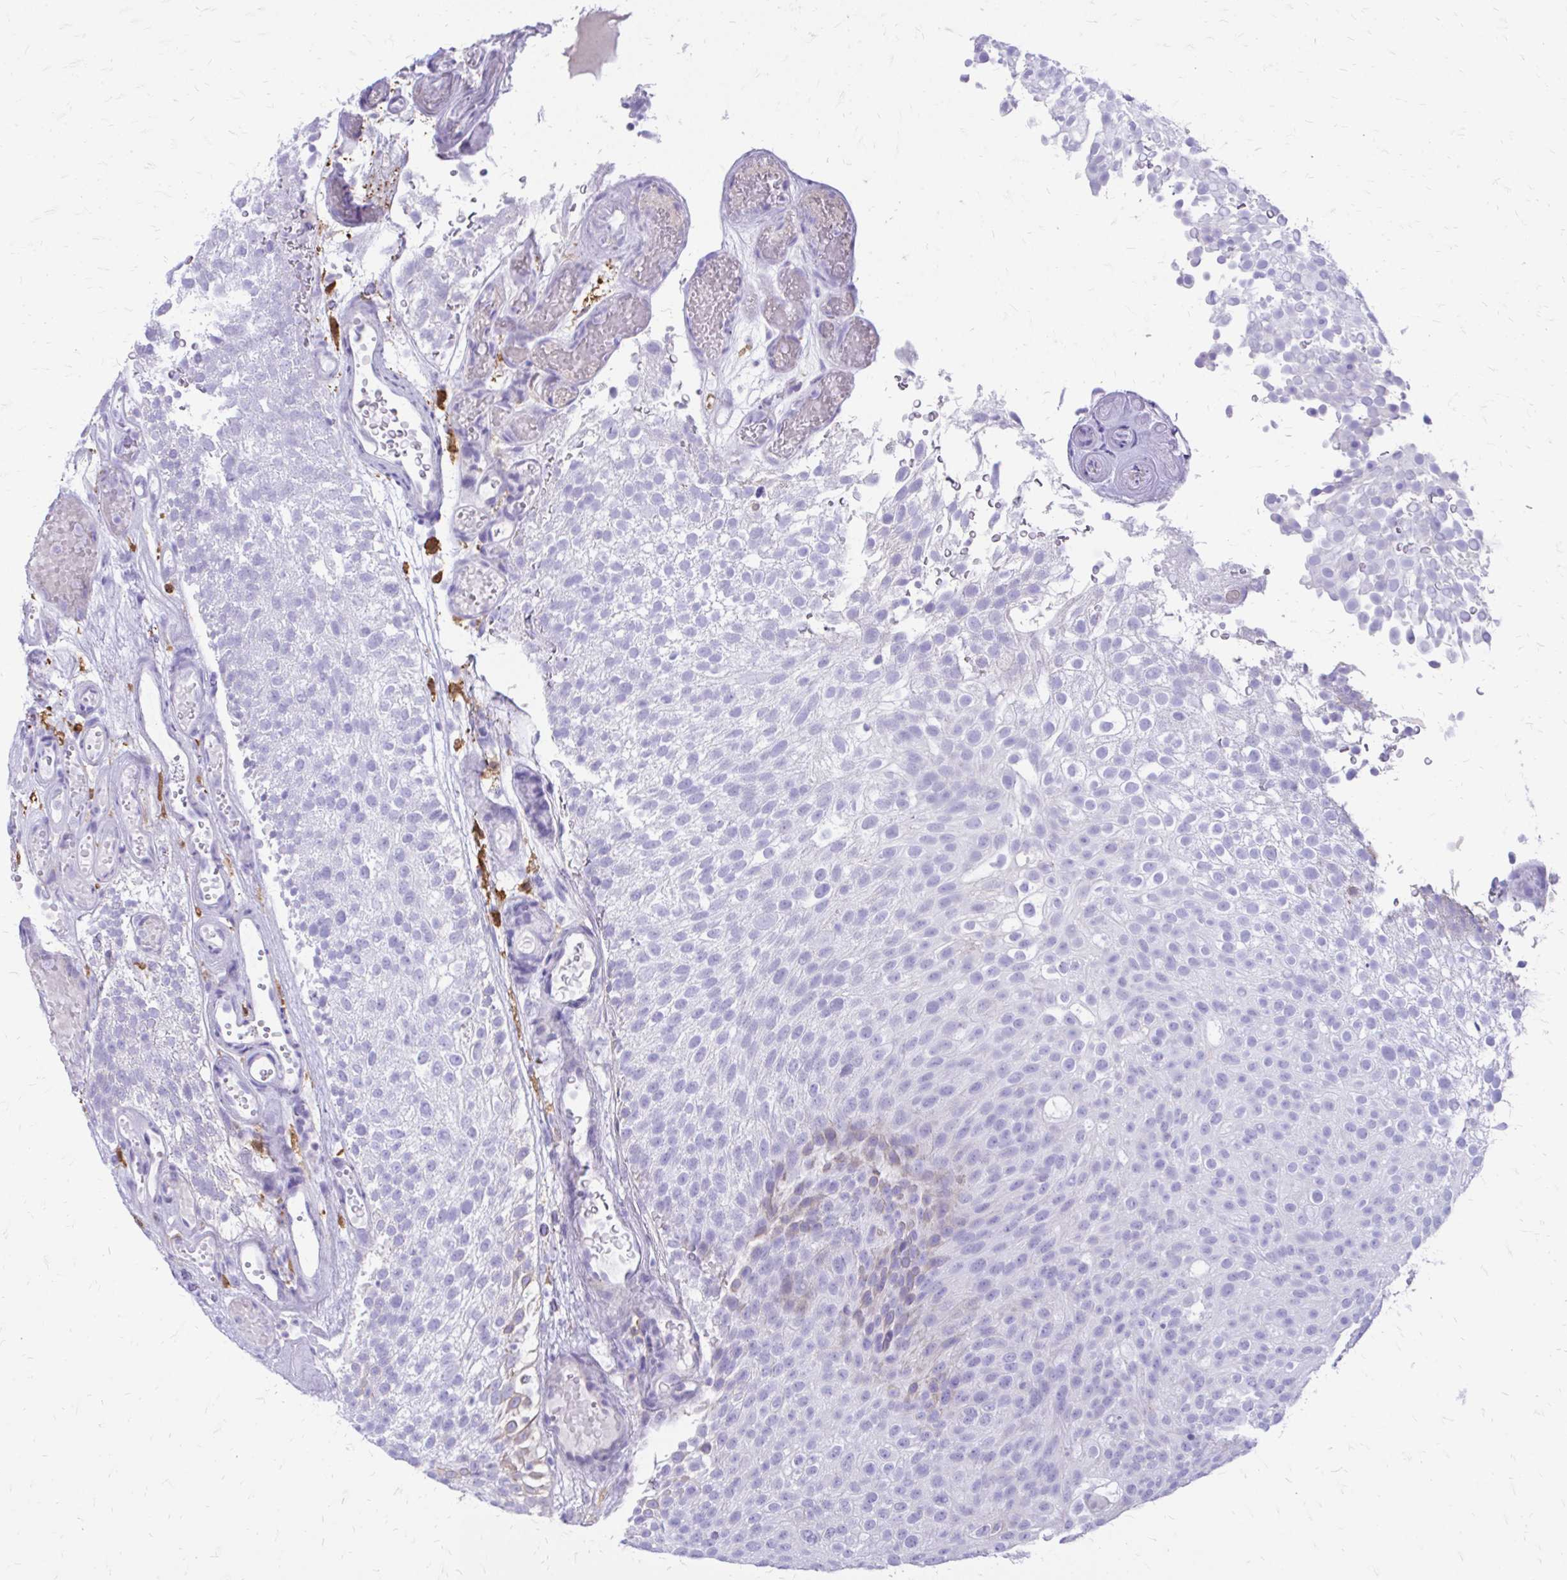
{"staining": {"intensity": "negative", "quantity": "none", "location": "none"}, "tissue": "urothelial cancer", "cell_type": "Tumor cells", "image_type": "cancer", "snomed": [{"axis": "morphology", "description": "Urothelial carcinoma, Low grade"}, {"axis": "topography", "description": "Urinary bladder"}], "caption": "Micrograph shows no protein staining in tumor cells of urothelial carcinoma (low-grade) tissue.", "gene": "SIGLEC11", "patient": {"sex": "male", "age": 78}}